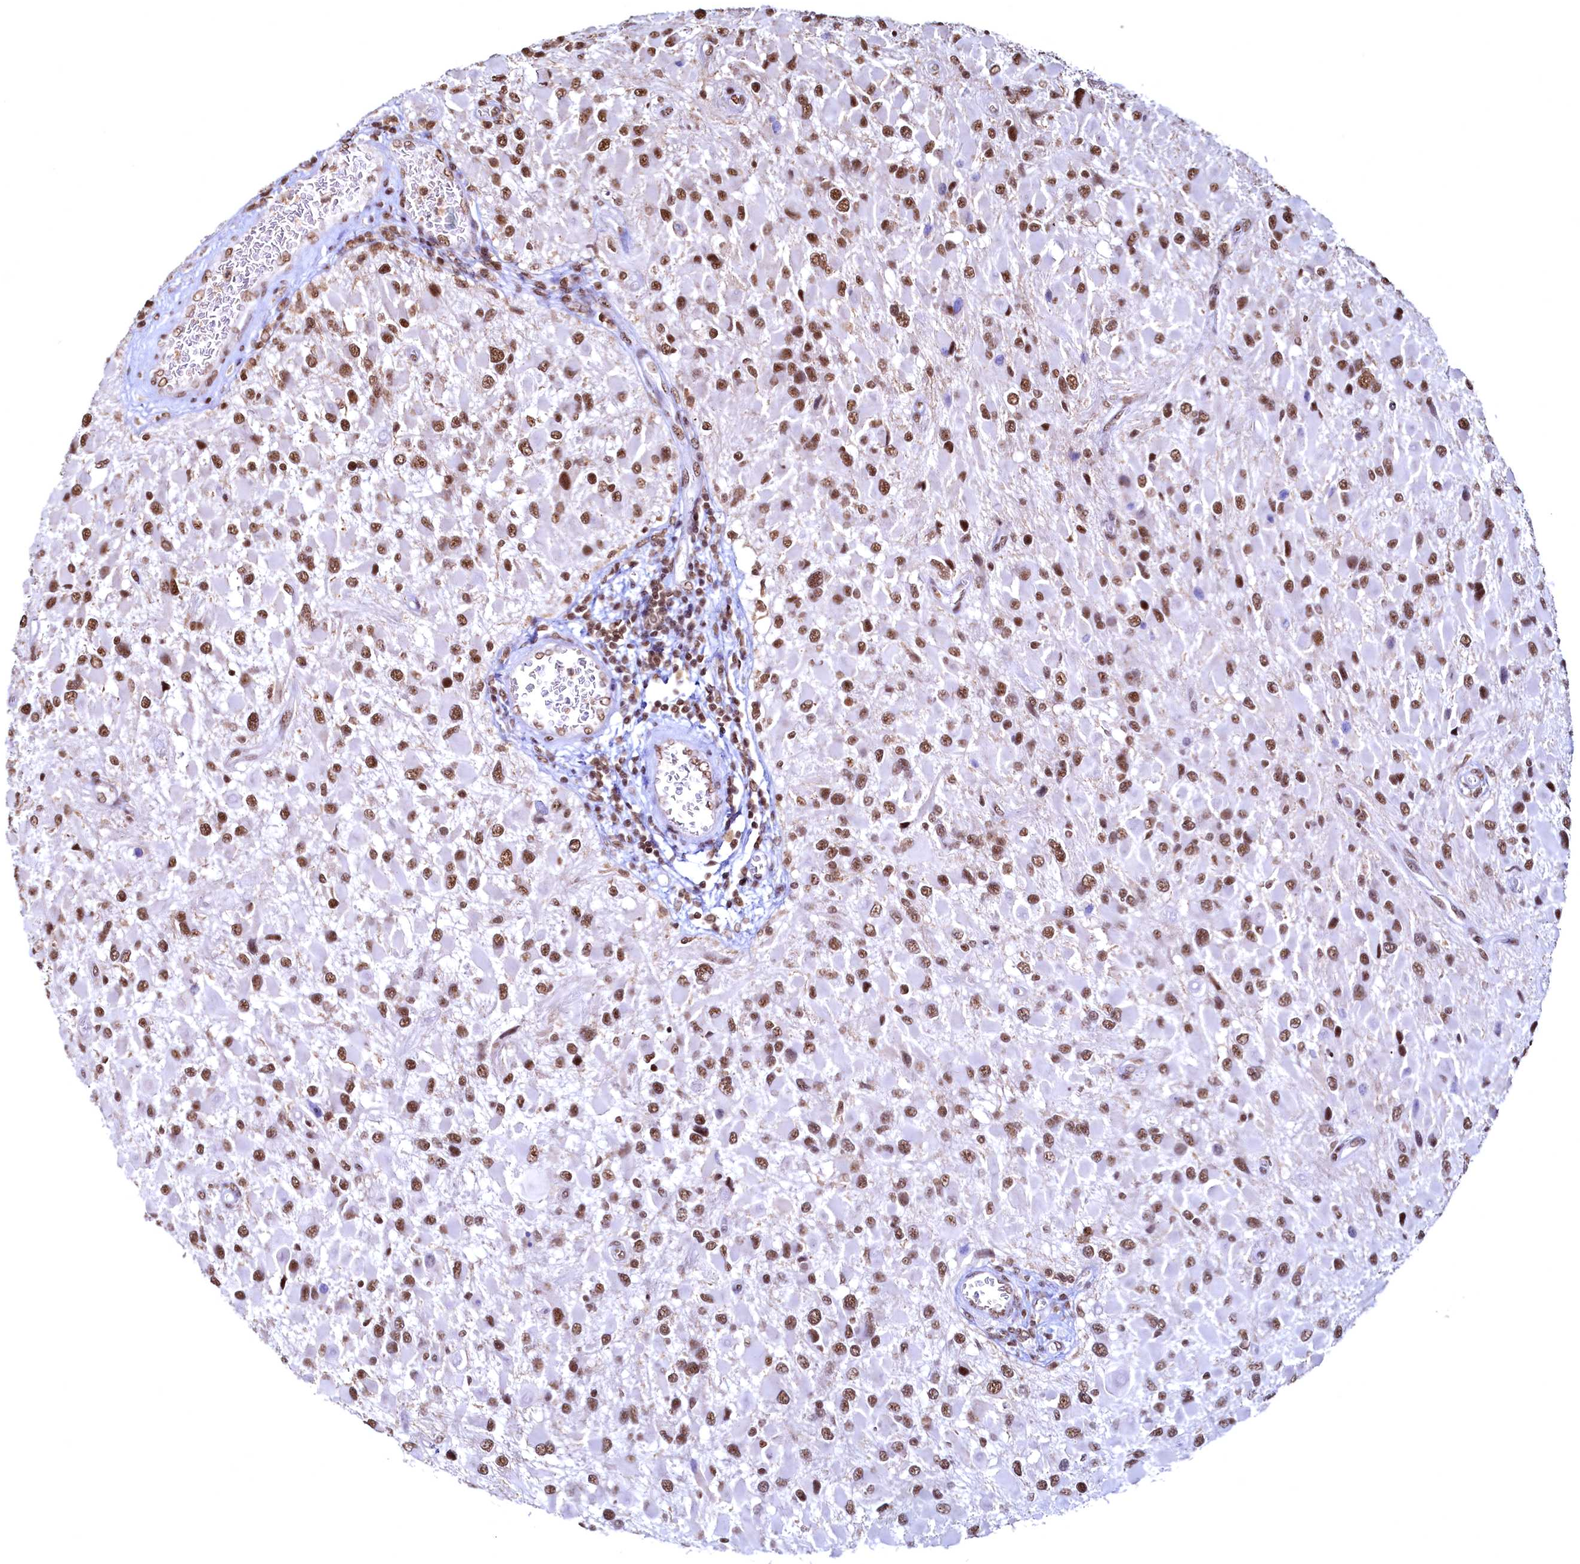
{"staining": {"intensity": "moderate", "quantity": ">75%", "location": "nuclear"}, "tissue": "glioma", "cell_type": "Tumor cells", "image_type": "cancer", "snomed": [{"axis": "morphology", "description": "Glioma, malignant, High grade"}, {"axis": "topography", "description": "Brain"}], "caption": "Glioma tissue demonstrates moderate nuclear positivity in approximately >75% of tumor cells, visualized by immunohistochemistry.", "gene": "RSRC2", "patient": {"sex": "male", "age": 53}}